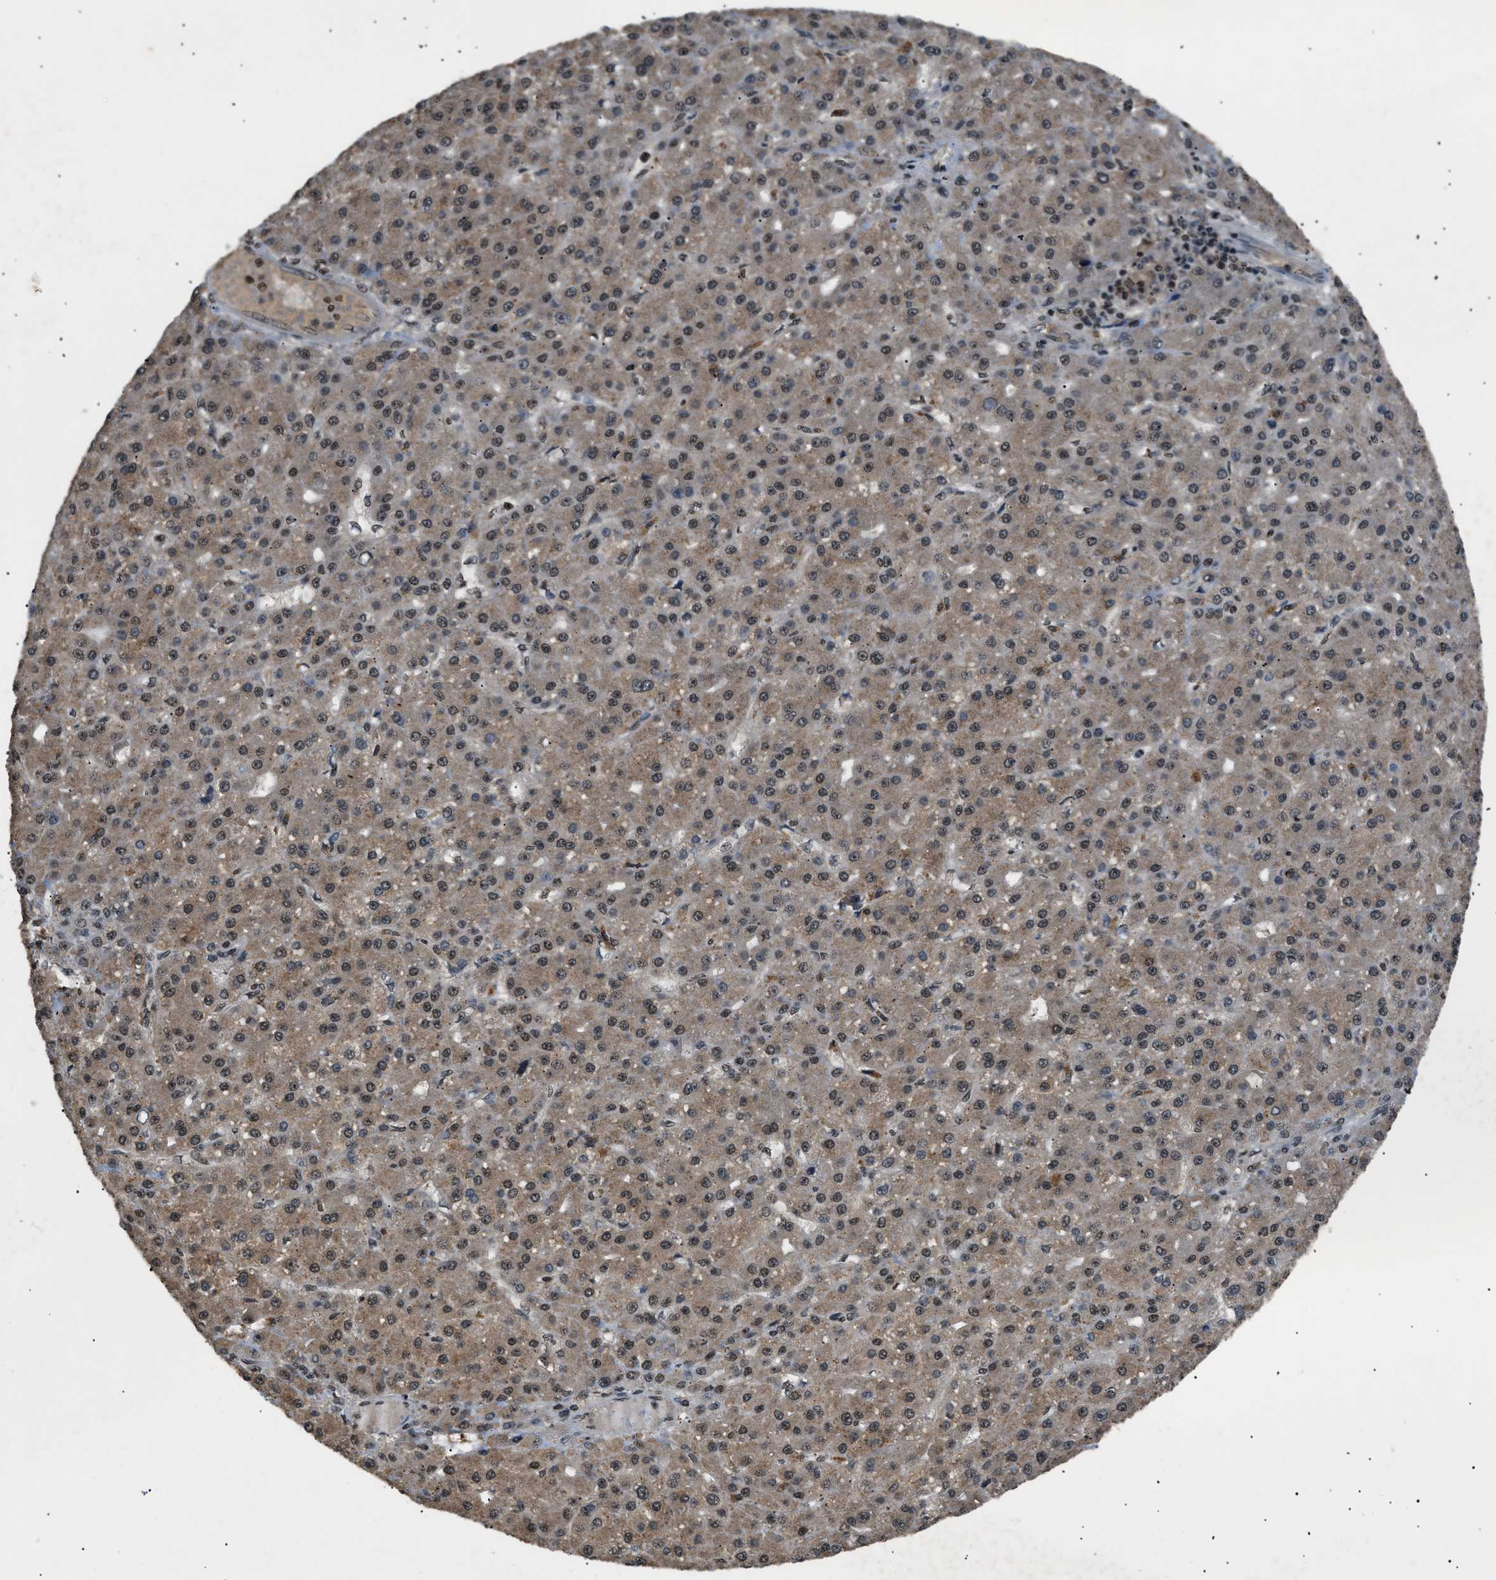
{"staining": {"intensity": "moderate", "quantity": ">75%", "location": "cytoplasmic/membranous,nuclear"}, "tissue": "liver cancer", "cell_type": "Tumor cells", "image_type": "cancer", "snomed": [{"axis": "morphology", "description": "Carcinoma, Hepatocellular, NOS"}, {"axis": "topography", "description": "Liver"}], "caption": "The photomicrograph demonstrates staining of liver cancer (hepatocellular carcinoma), revealing moderate cytoplasmic/membranous and nuclear protein expression (brown color) within tumor cells.", "gene": "RBM5", "patient": {"sex": "male", "age": 67}}